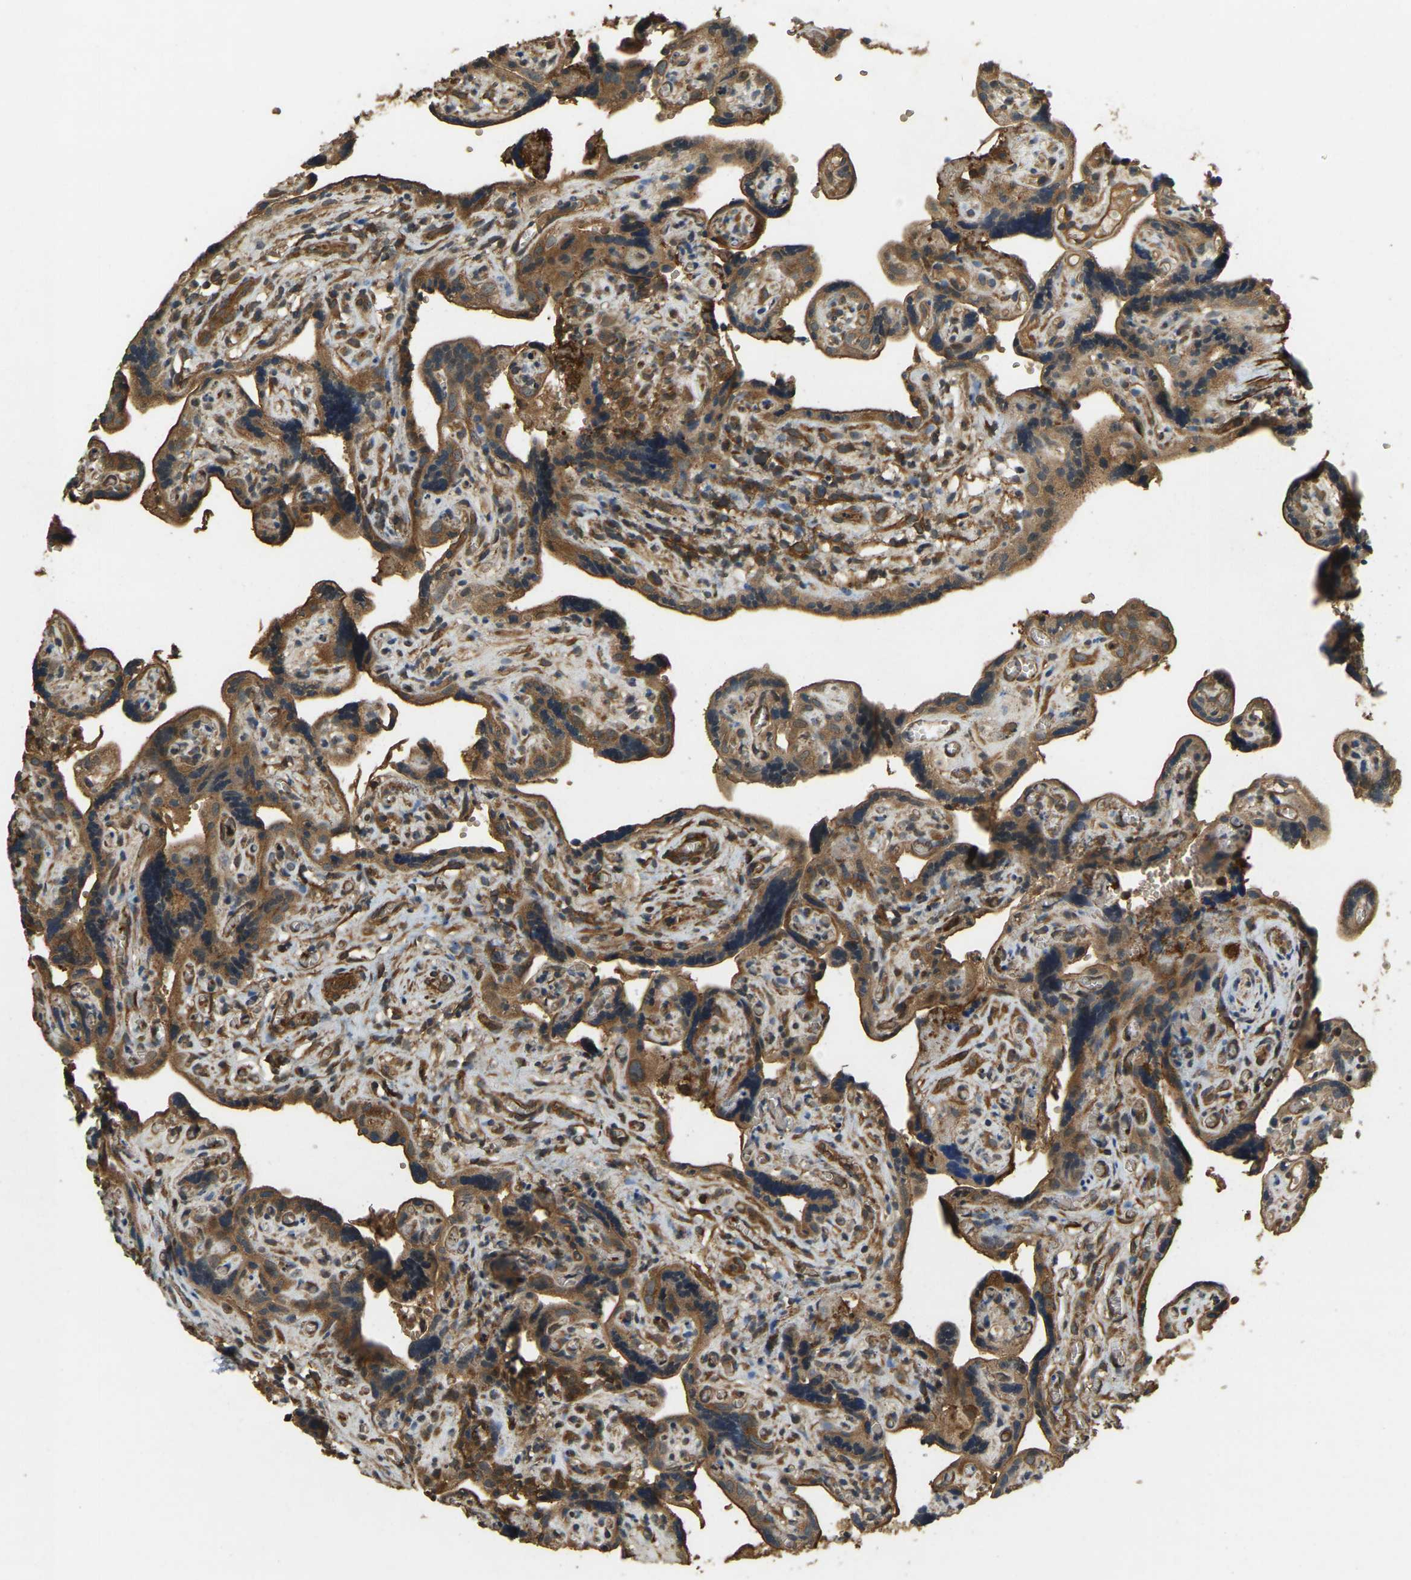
{"staining": {"intensity": "strong", "quantity": ">75%", "location": "cytoplasmic/membranous"}, "tissue": "placenta", "cell_type": "Decidual cells", "image_type": "normal", "snomed": [{"axis": "morphology", "description": "Normal tissue, NOS"}, {"axis": "topography", "description": "Placenta"}], "caption": "An IHC micrograph of normal tissue is shown. Protein staining in brown shows strong cytoplasmic/membranous positivity in placenta within decidual cells. The staining was performed using DAB to visualize the protein expression in brown, while the nuclei were stained in blue with hematoxylin (Magnification: 20x).", "gene": "ERGIC1", "patient": {"sex": "female", "age": 30}}